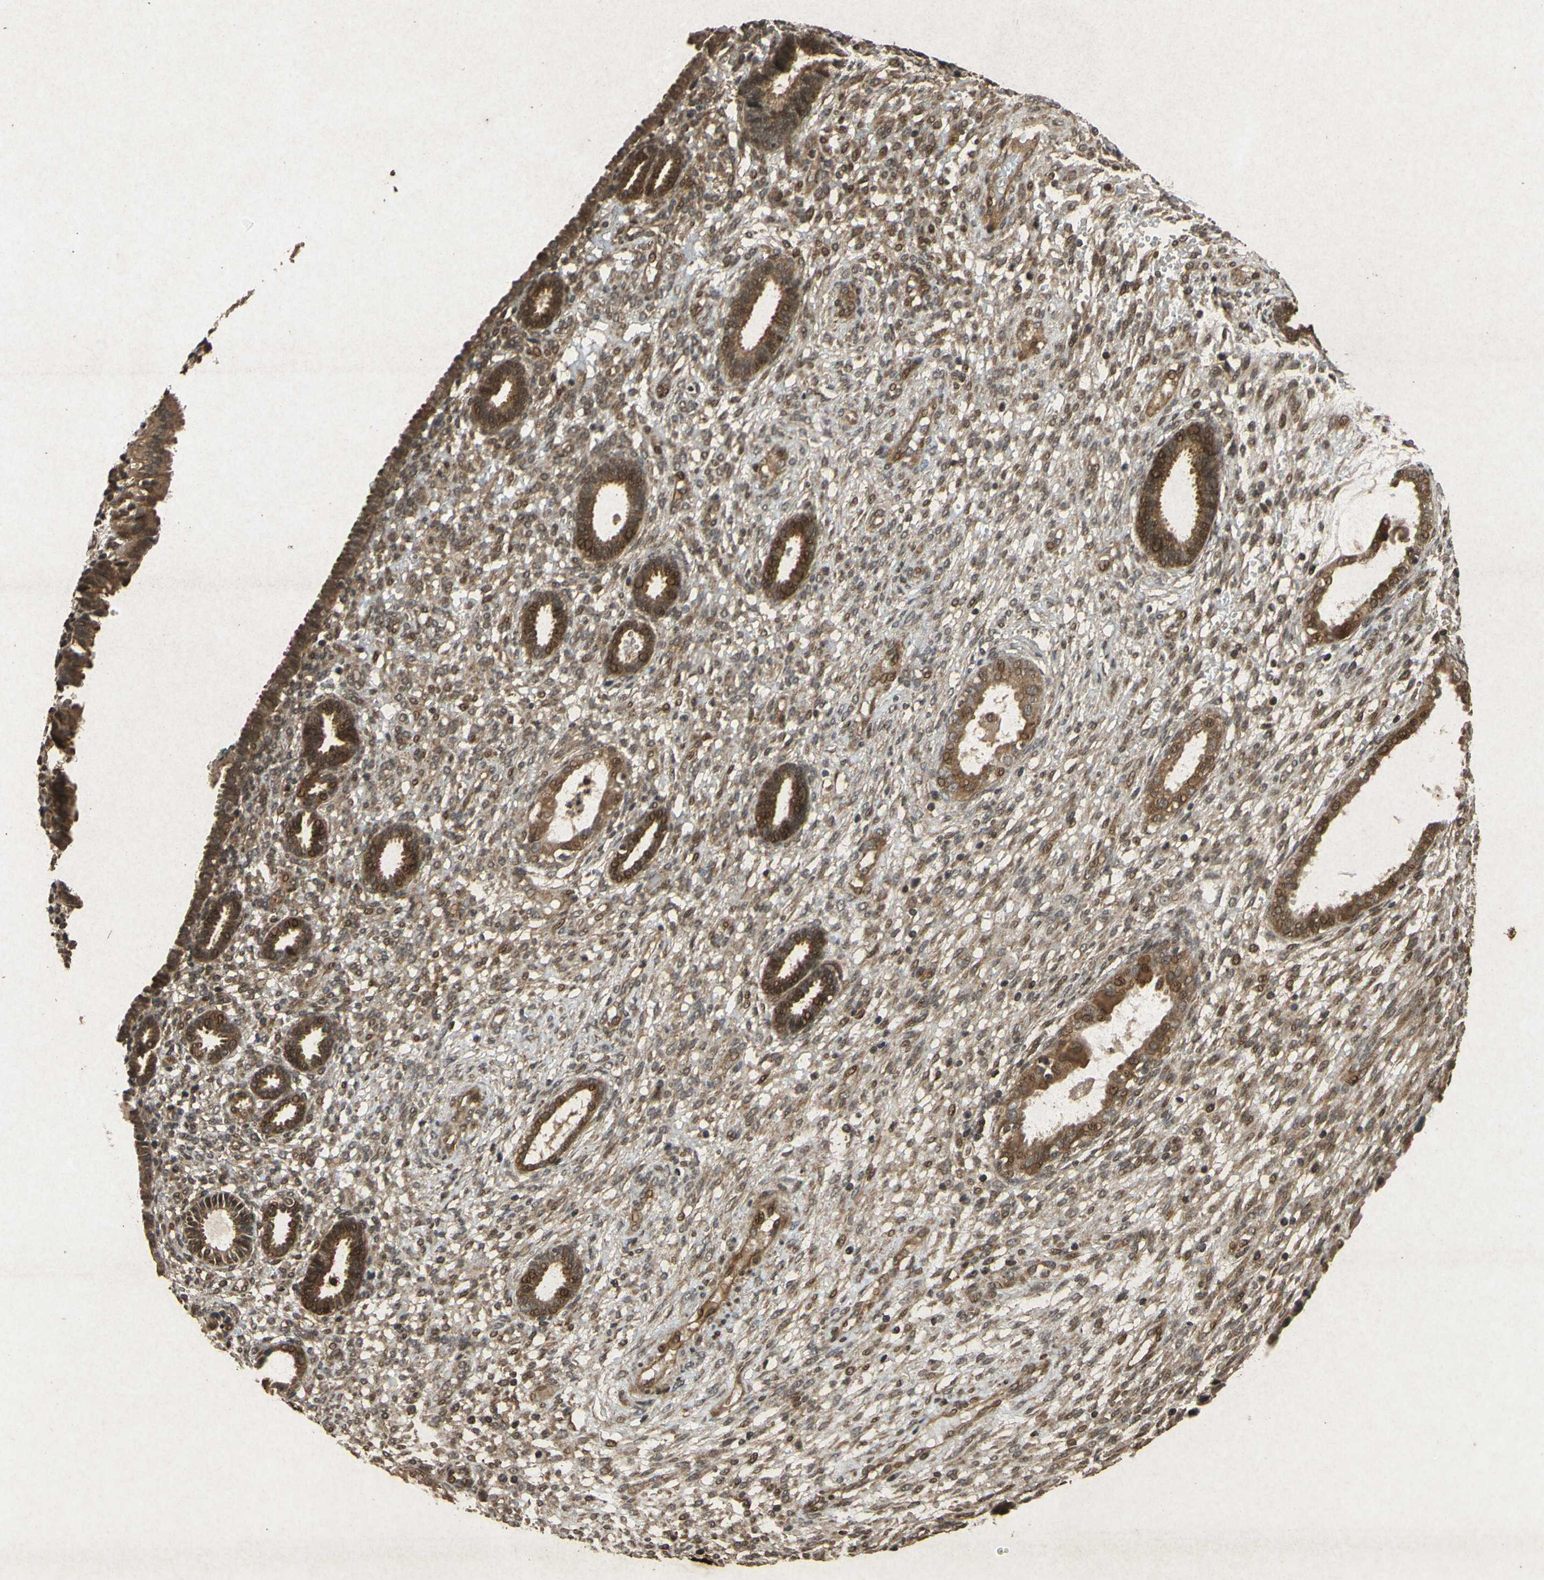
{"staining": {"intensity": "moderate", "quantity": ">75%", "location": "cytoplasmic/membranous,nuclear"}, "tissue": "endometrium", "cell_type": "Cells in endometrial stroma", "image_type": "normal", "snomed": [{"axis": "morphology", "description": "Normal tissue, NOS"}, {"axis": "topography", "description": "Endometrium"}], "caption": "Unremarkable endometrium was stained to show a protein in brown. There is medium levels of moderate cytoplasmic/membranous,nuclear expression in approximately >75% of cells in endometrial stroma. Nuclei are stained in blue.", "gene": "ATP6V1H", "patient": {"sex": "female", "age": 61}}